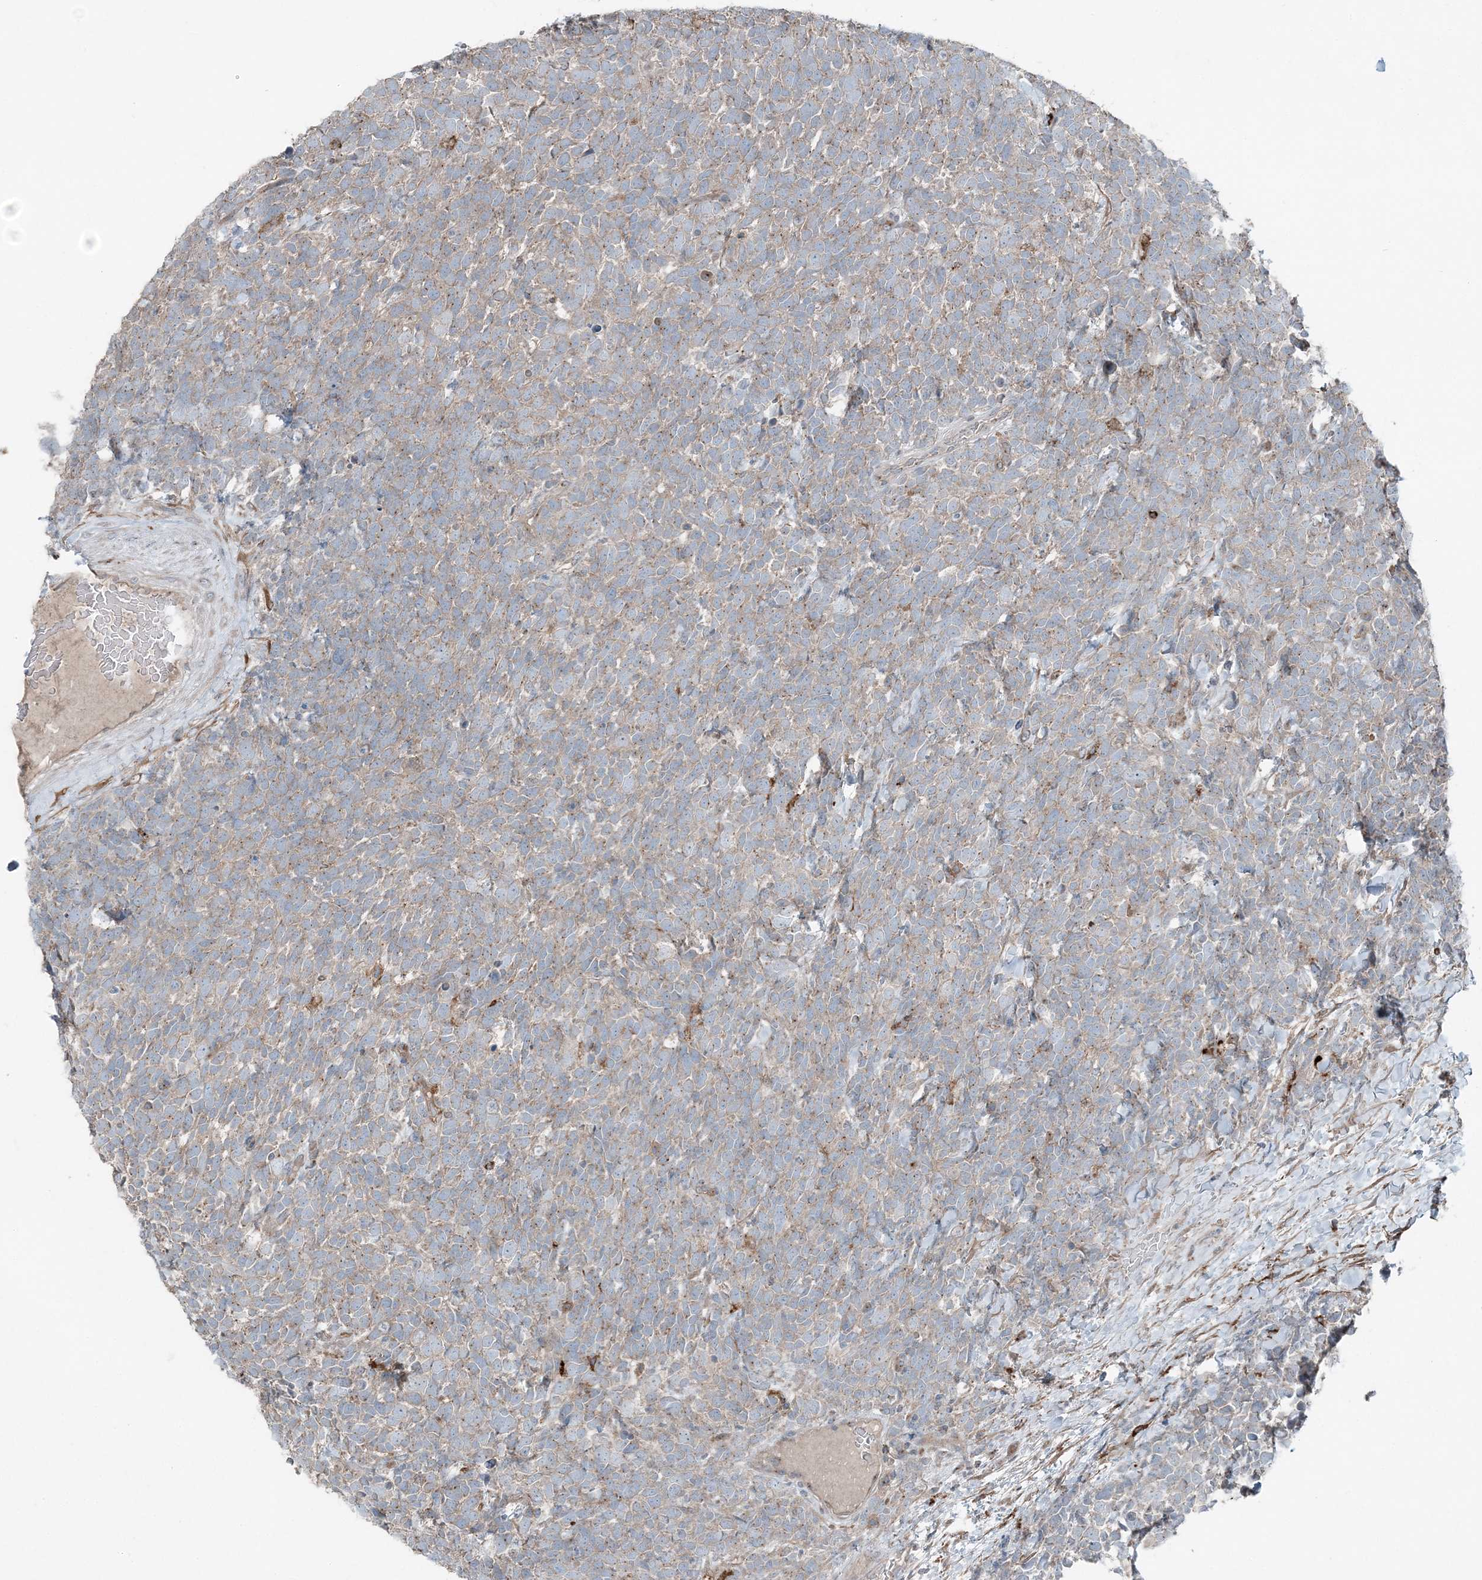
{"staining": {"intensity": "weak", "quantity": ">75%", "location": "cytoplasmic/membranous"}, "tissue": "urothelial cancer", "cell_type": "Tumor cells", "image_type": "cancer", "snomed": [{"axis": "morphology", "description": "Urothelial carcinoma, High grade"}, {"axis": "topography", "description": "Urinary bladder"}], "caption": "High-magnification brightfield microscopy of urothelial carcinoma (high-grade) stained with DAB (3,3'-diaminobenzidine) (brown) and counterstained with hematoxylin (blue). tumor cells exhibit weak cytoplasmic/membranous positivity is identified in about>75% of cells. (Stains: DAB in brown, nuclei in blue, Microscopy: brightfield microscopy at high magnification).", "gene": "KY", "patient": {"sex": "female", "age": 82}}